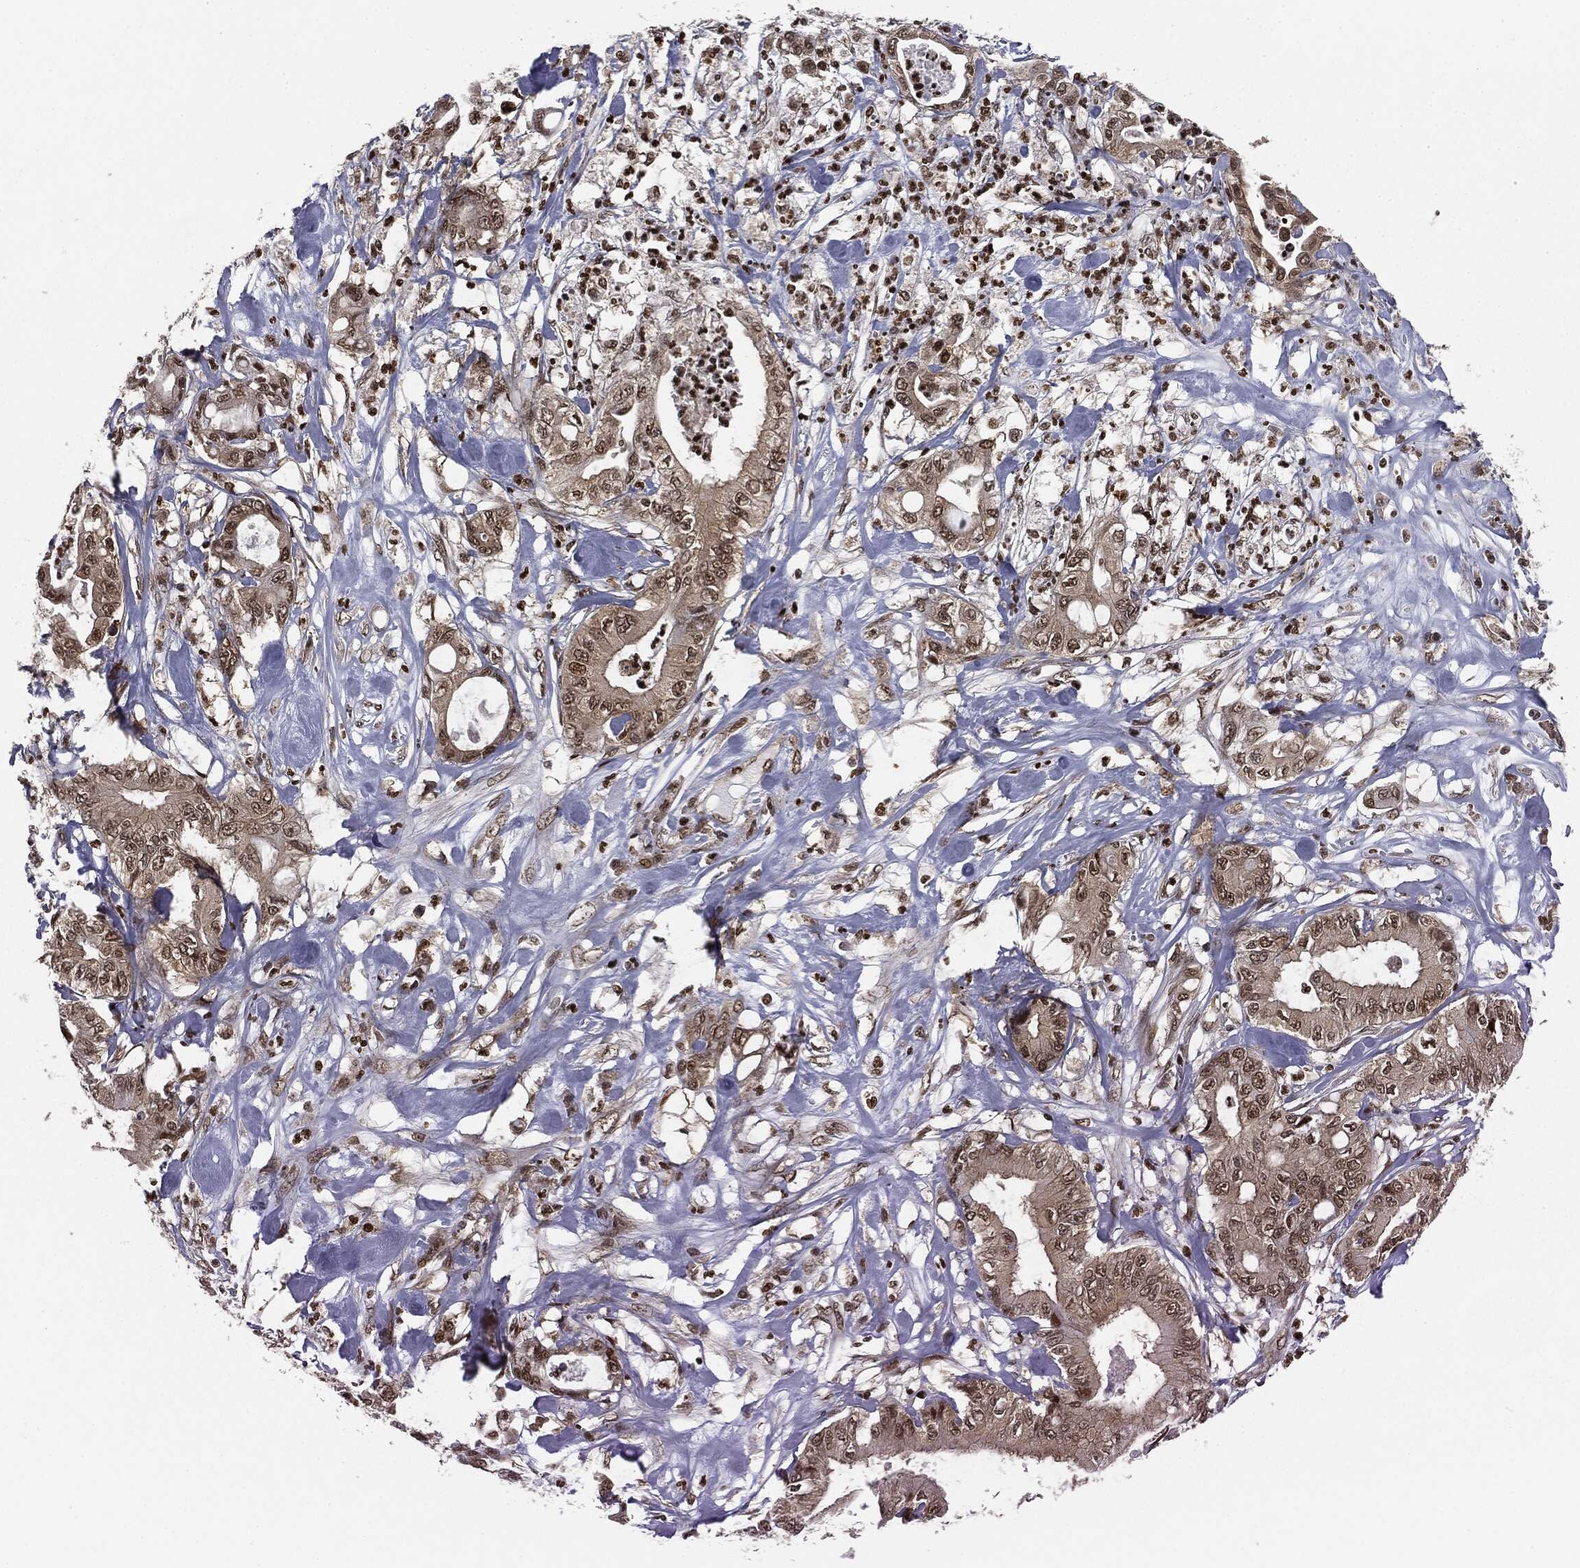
{"staining": {"intensity": "moderate", "quantity": "25%-75%", "location": "cytoplasmic/membranous,nuclear"}, "tissue": "pancreatic cancer", "cell_type": "Tumor cells", "image_type": "cancer", "snomed": [{"axis": "morphology", "description": "Adenocarcinoma, NOS"}, {"axis": "topography", "description": "Pancreas"}], "caption": "Approximately 25%-75% of tumor cells in pancreatic cancer (adenocarcinoma) display moderate cytoplasmic/membranous and nuclear protein staining as visualized by brown immunohistochemical staining.", "gene": "TBC1D22A", "patient": {"sex": "male", "age": 71}}